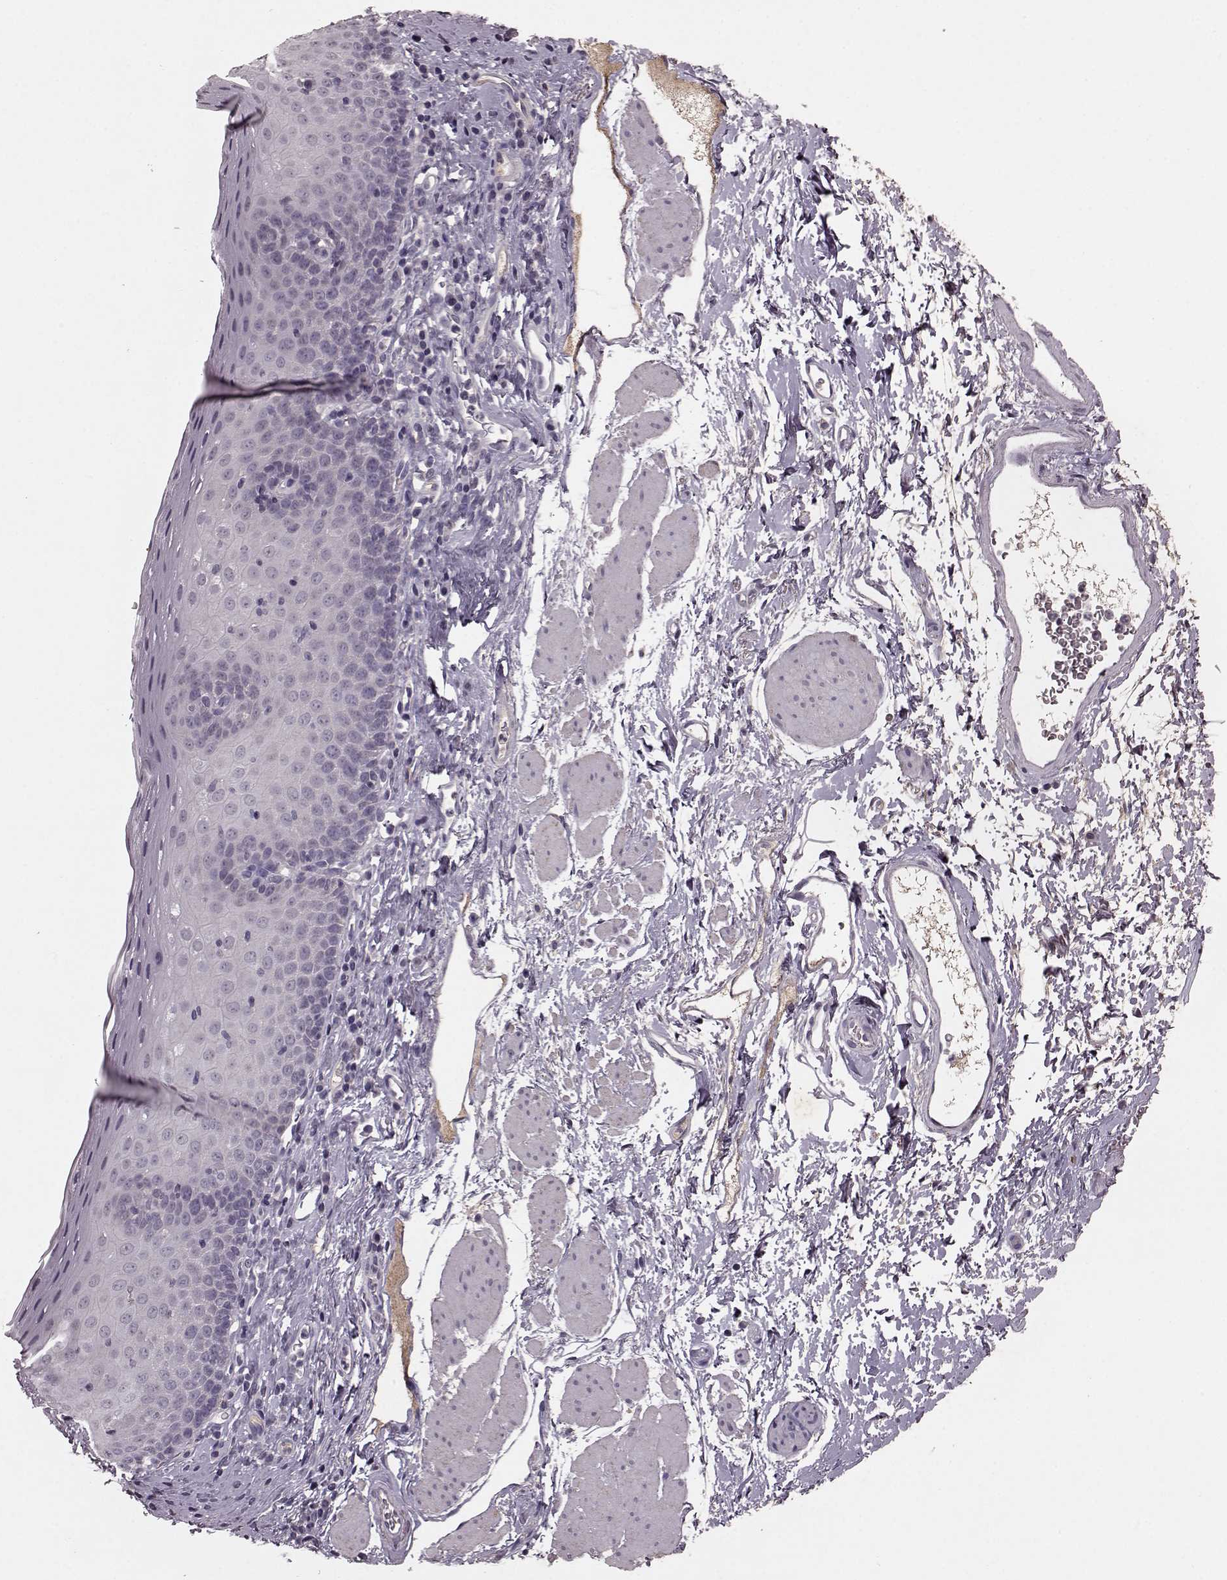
{"staining": {"intensity": "negative", "quantity": "none", "location": "none"}, "tissue": "esophagus", "cell_type": "Squamous epithelial cells", "image_type": "normal", "snomed": [{"axis": "morphology", "description": "Normal tissue, NOS"}, {"axis": "topography", "description": "Esophagus"}], "caption": "Histopathology image shows no protein positivity in squamous epithelial cells of unremarkable esophagus. (DAB (3,3'-diaminobenzidine) immunohistochemistry with hematoxylin counter stain).", "gene": "FRRS1L", "patient": {"sex": "female", "age": 64}}